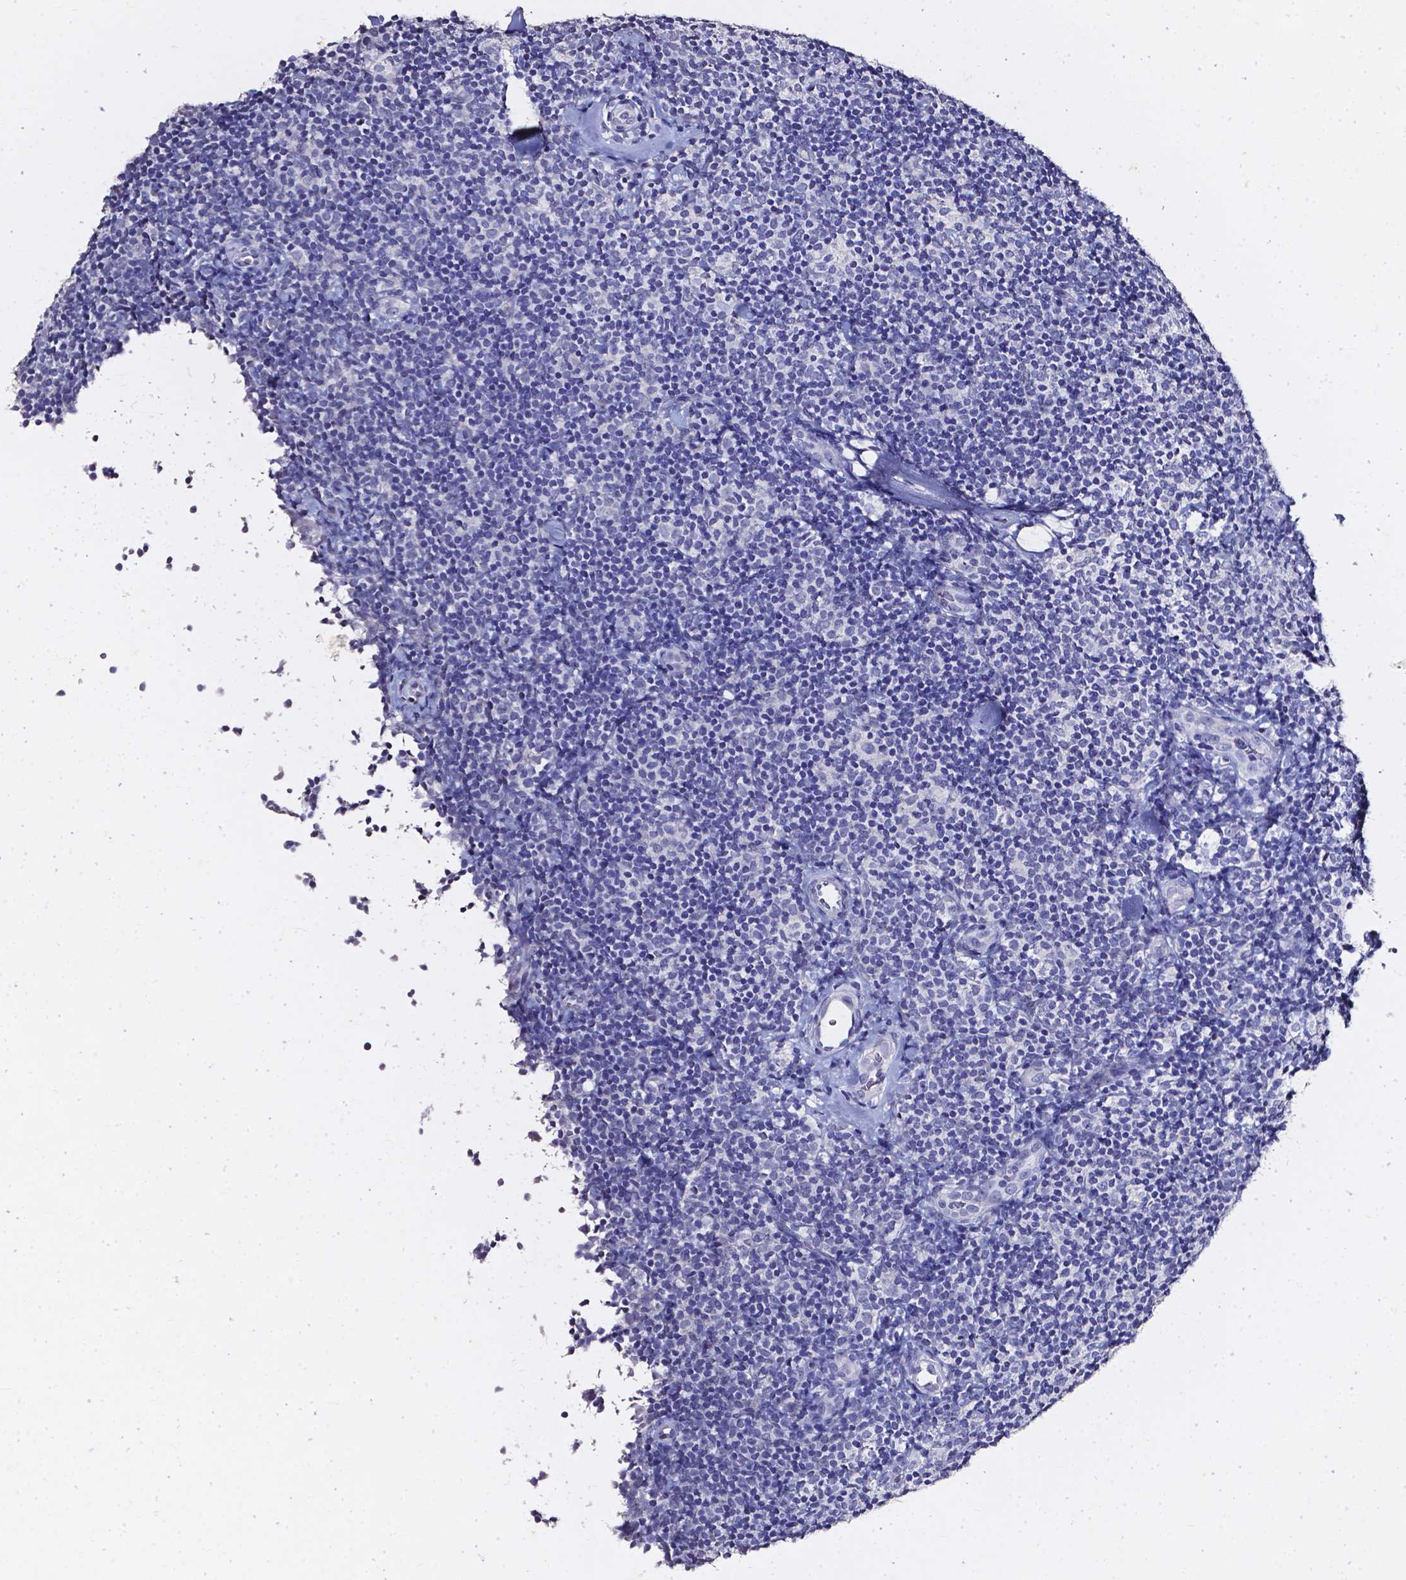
{"staining": {"intensity": "negative", "quantity": "none", "location": "none"}, "tissue": "lymphoma", "cell_type": "Tumor cells", "image_type": "cancer", "snomed": [{"axis": "morphology", "description": "Malignant lymphoma, non-Hodgkin's type, Low grade"}, {"axis": "topography", "description": "Lymph node"}], "caption": "Tumor cells are negative for protein expression in human low-grade malignant lymphoma, non-Hodgkin's type.", "gene": "AKR1B10", "patient": {"sex": "female", "age": 56}}